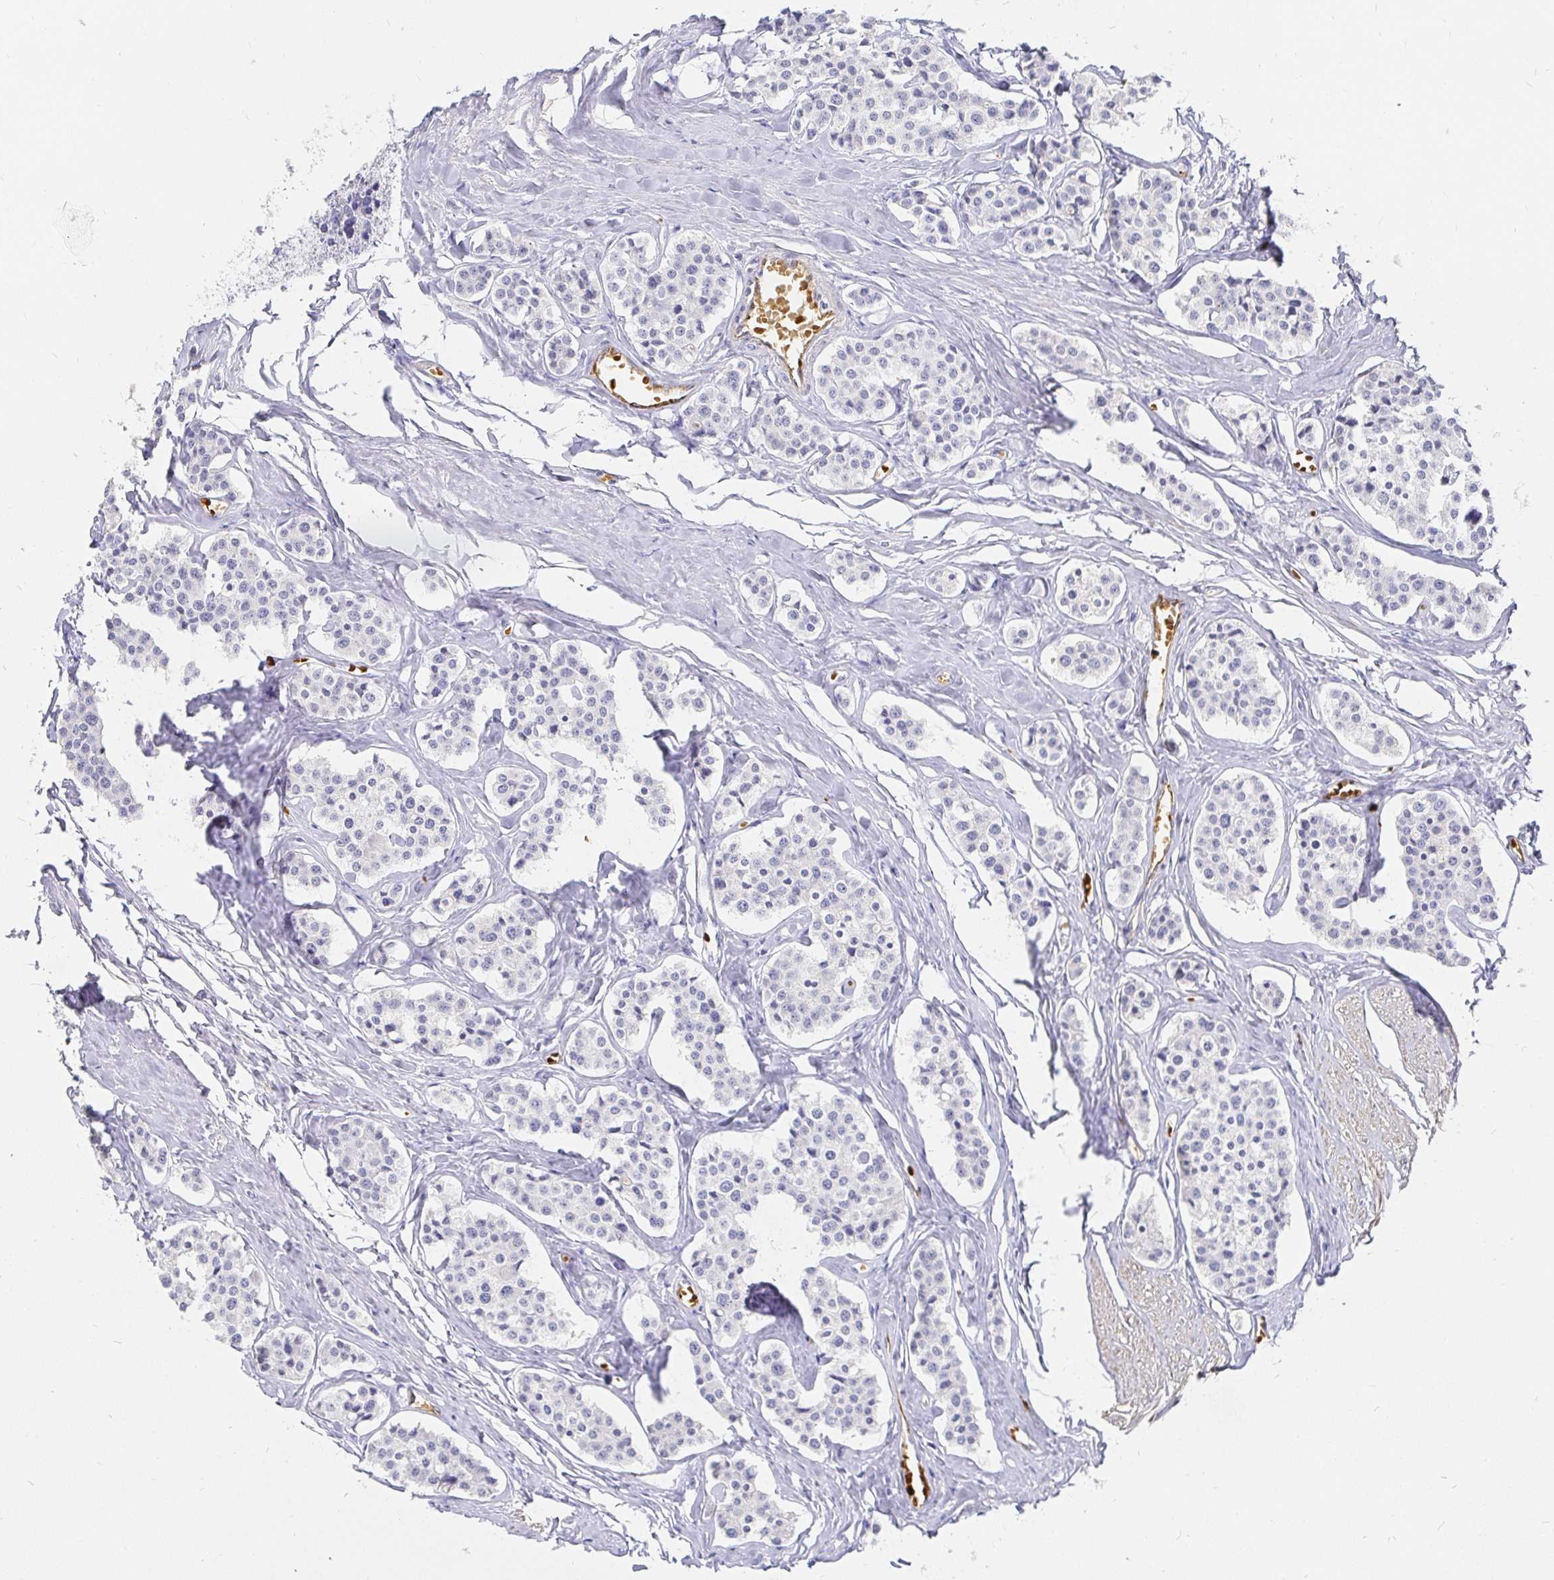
{"staining": {"intensity": "negative", "quantity": "none", "location": "none"}, "tissue": "carcinoid", "cell_type": "Tumor cells", "image_type": "cancer", "snomed": [{"axis": "morphology", "description": "Carcinoid, malignant, NOS"}, {"axis": "topography", "description": "Small intestine"}], "caption": "IHC of human carcinoid shows no expression in tumor cells.", "gene": "FGF21", "patient": {"sex": "male", "age": 60}}